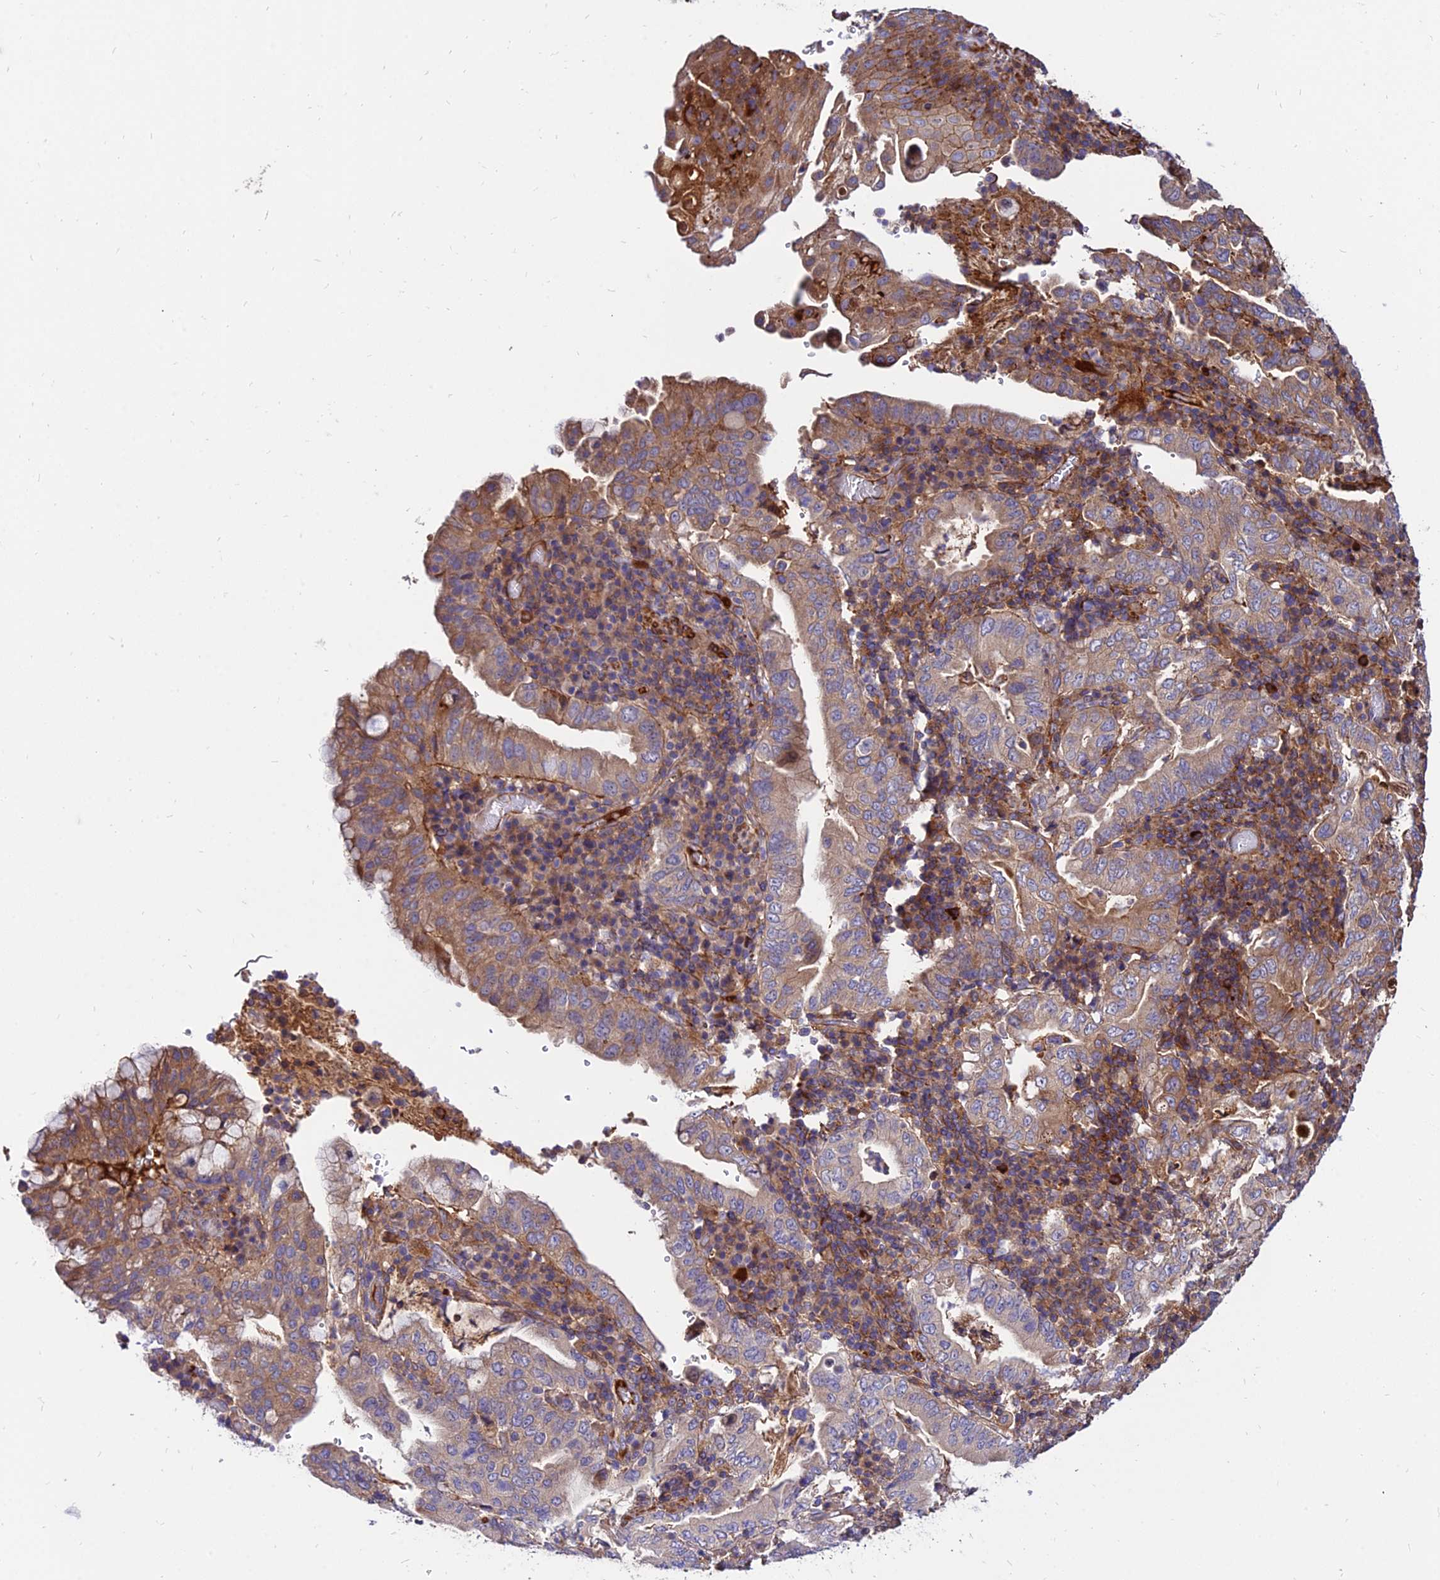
{"staining": {"intensity": "moderate", "quantity": "25%-75%", "location": "cytoplasmic/membranous"}, "tissue": "stomach cancer", "cell_type": "Tumor cells", "image_type": "cancer", "snomed": [{"axis": "morphology", "description": "Normal tissue, NOS"}, {"axis": "morphology", "description": "Adenocarcinoma, NOS"}, {"axis": "topography", "description": "Esophagus"}, {"axis": "topography", "description": "Stomach, upper"}, {"axis": "topography", "description": "Peripheral nerve tissue"}], "caption": "A brown stain highlights moderate cytoplasmic/membranous positivity of a protein in stomach adenocarcinoma tumor cells.", "gene": "PYM1", "patient": {"sex": "male", "age": 62}}